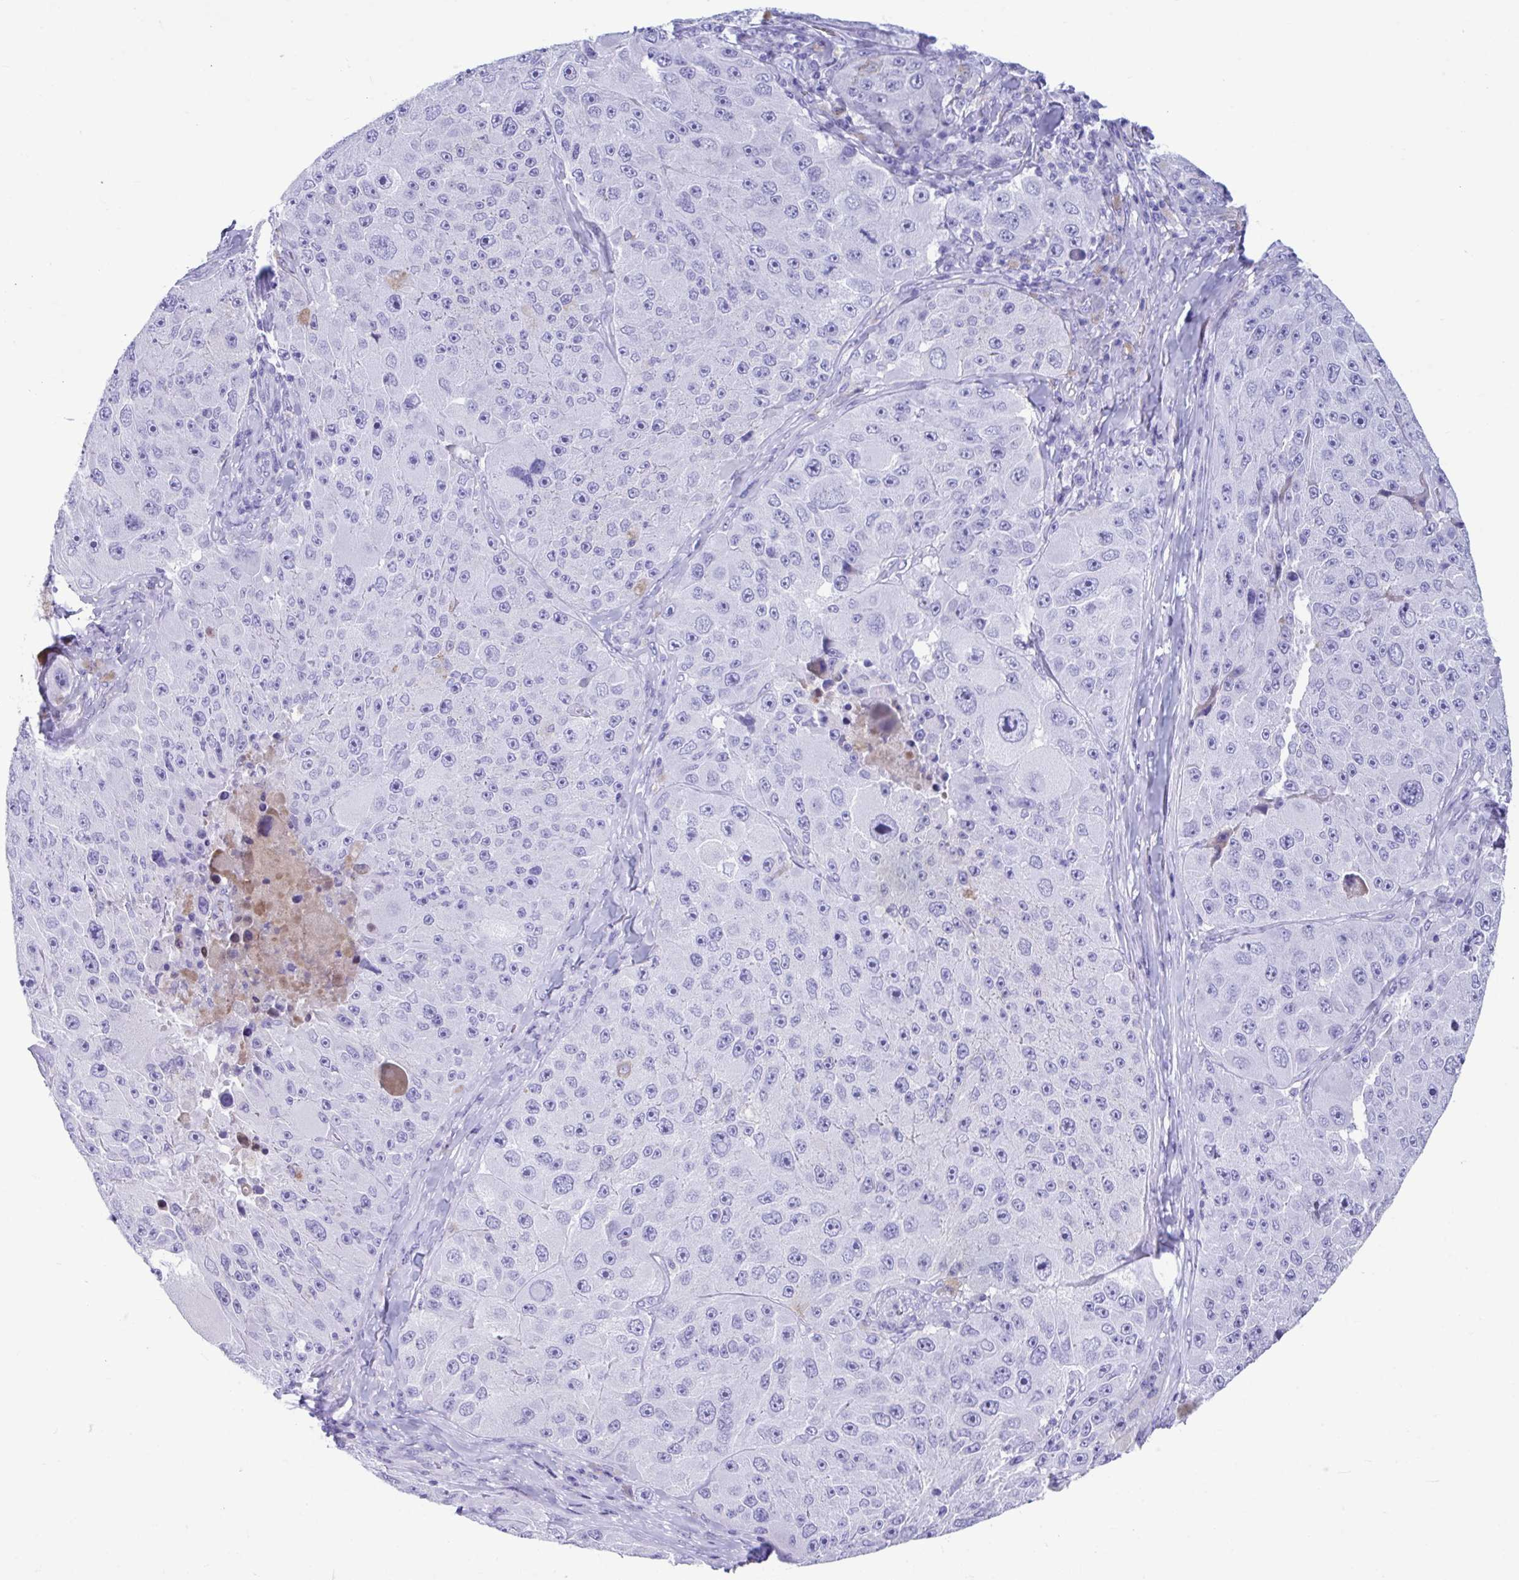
{"staining": {"intensity": "negative", "quantity": "none", "location": "none"}, "tissue": "melanoma", "cell_type": "Tumor cells", "image_type": "cancer", "snomed": [{"axis": "morphology", "description": "Malignant melanoma, Metastatic site"}, {"axis": "topography", "description": "Lymph node"}], "caption": "Immunohistochemistry histopathology image of melanoma stained for a protein (brown), which reveals no positivity in tumor cells. (Immunohistochemistry (ihc), brightfield microscopy, high magnification).", "gene": "SMIM9", "patient": {"sex": "male", "age": 62}}